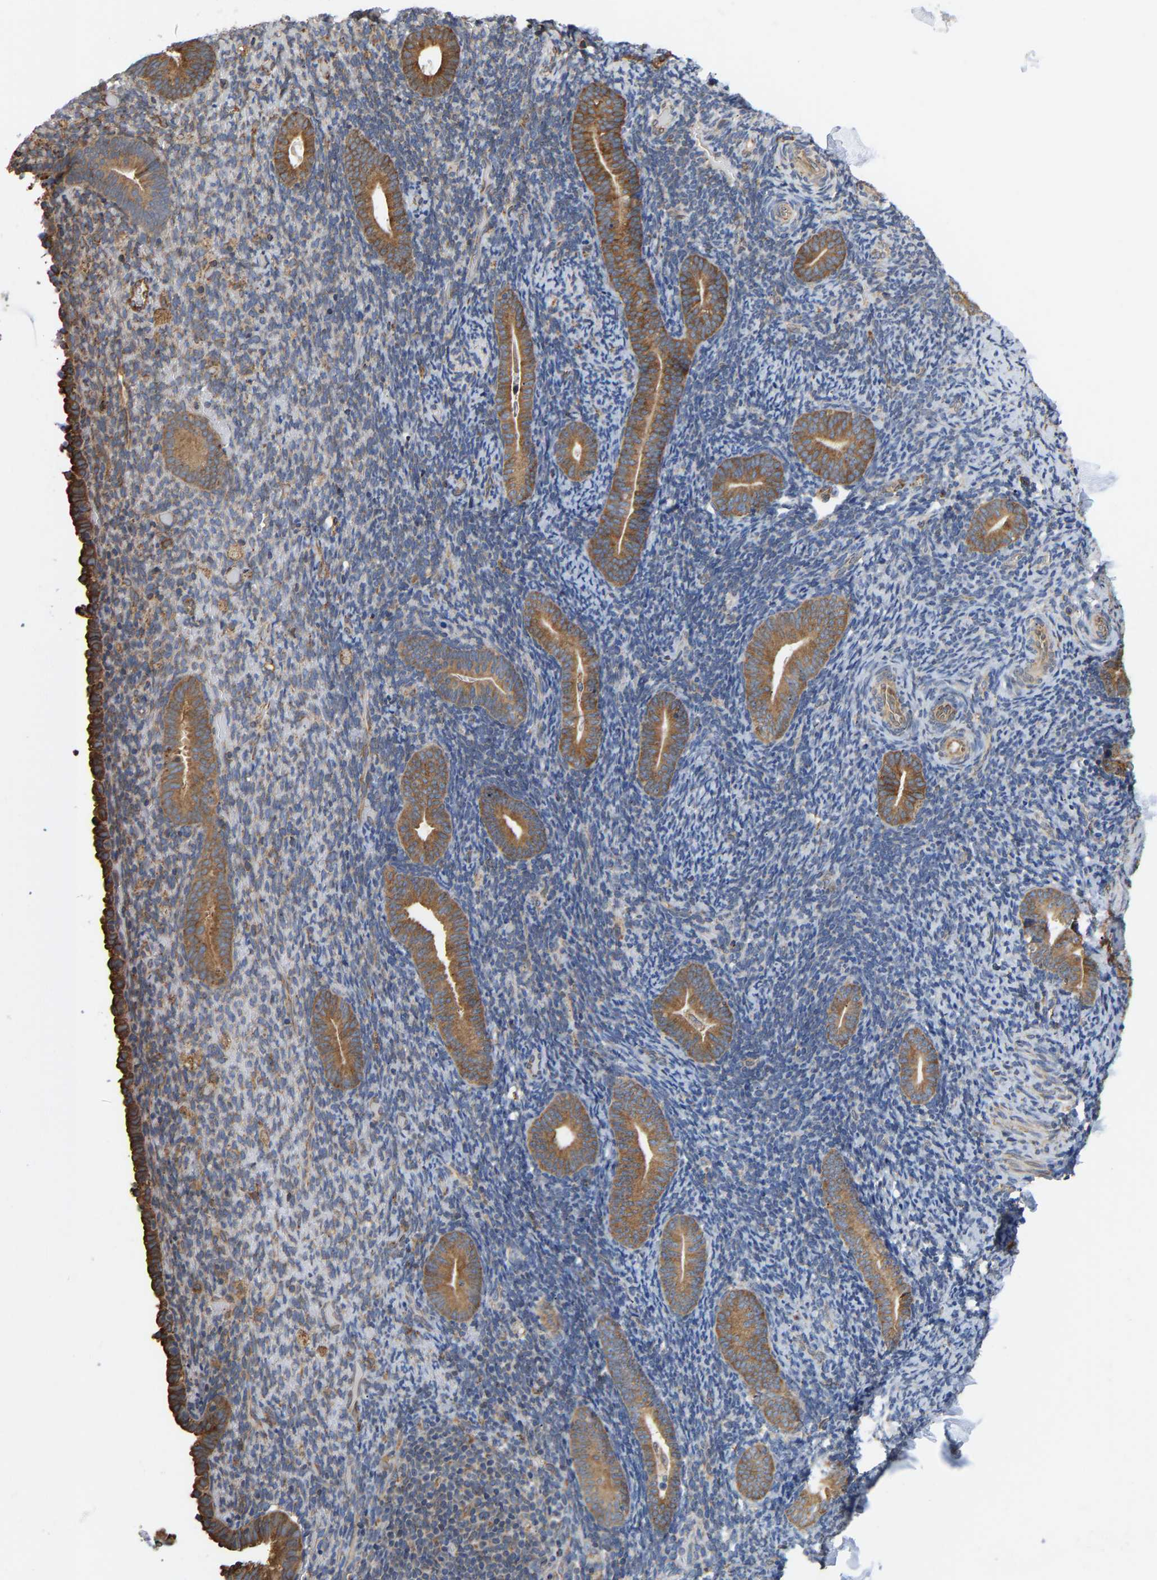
{"staining": {"intensity": "weak", "quantity": "<25%", "location": "cytoplasmic/membranous"}, "tissue": "endometrium", "cell_type": "Cells in endometrial stroma", "image_type": "normal", "snomed": [{"axis": "morphology", "description": "Normal tissue, NOS"}, {"axis": "topography", "description": "Endometrium"}], "caption": "A histopathology image of endometrium stained for a protein displays no brown staining in cells in endometrial stroma.", "gene": "ARAP1", "patient": {"sex": "female", "age": 51}}